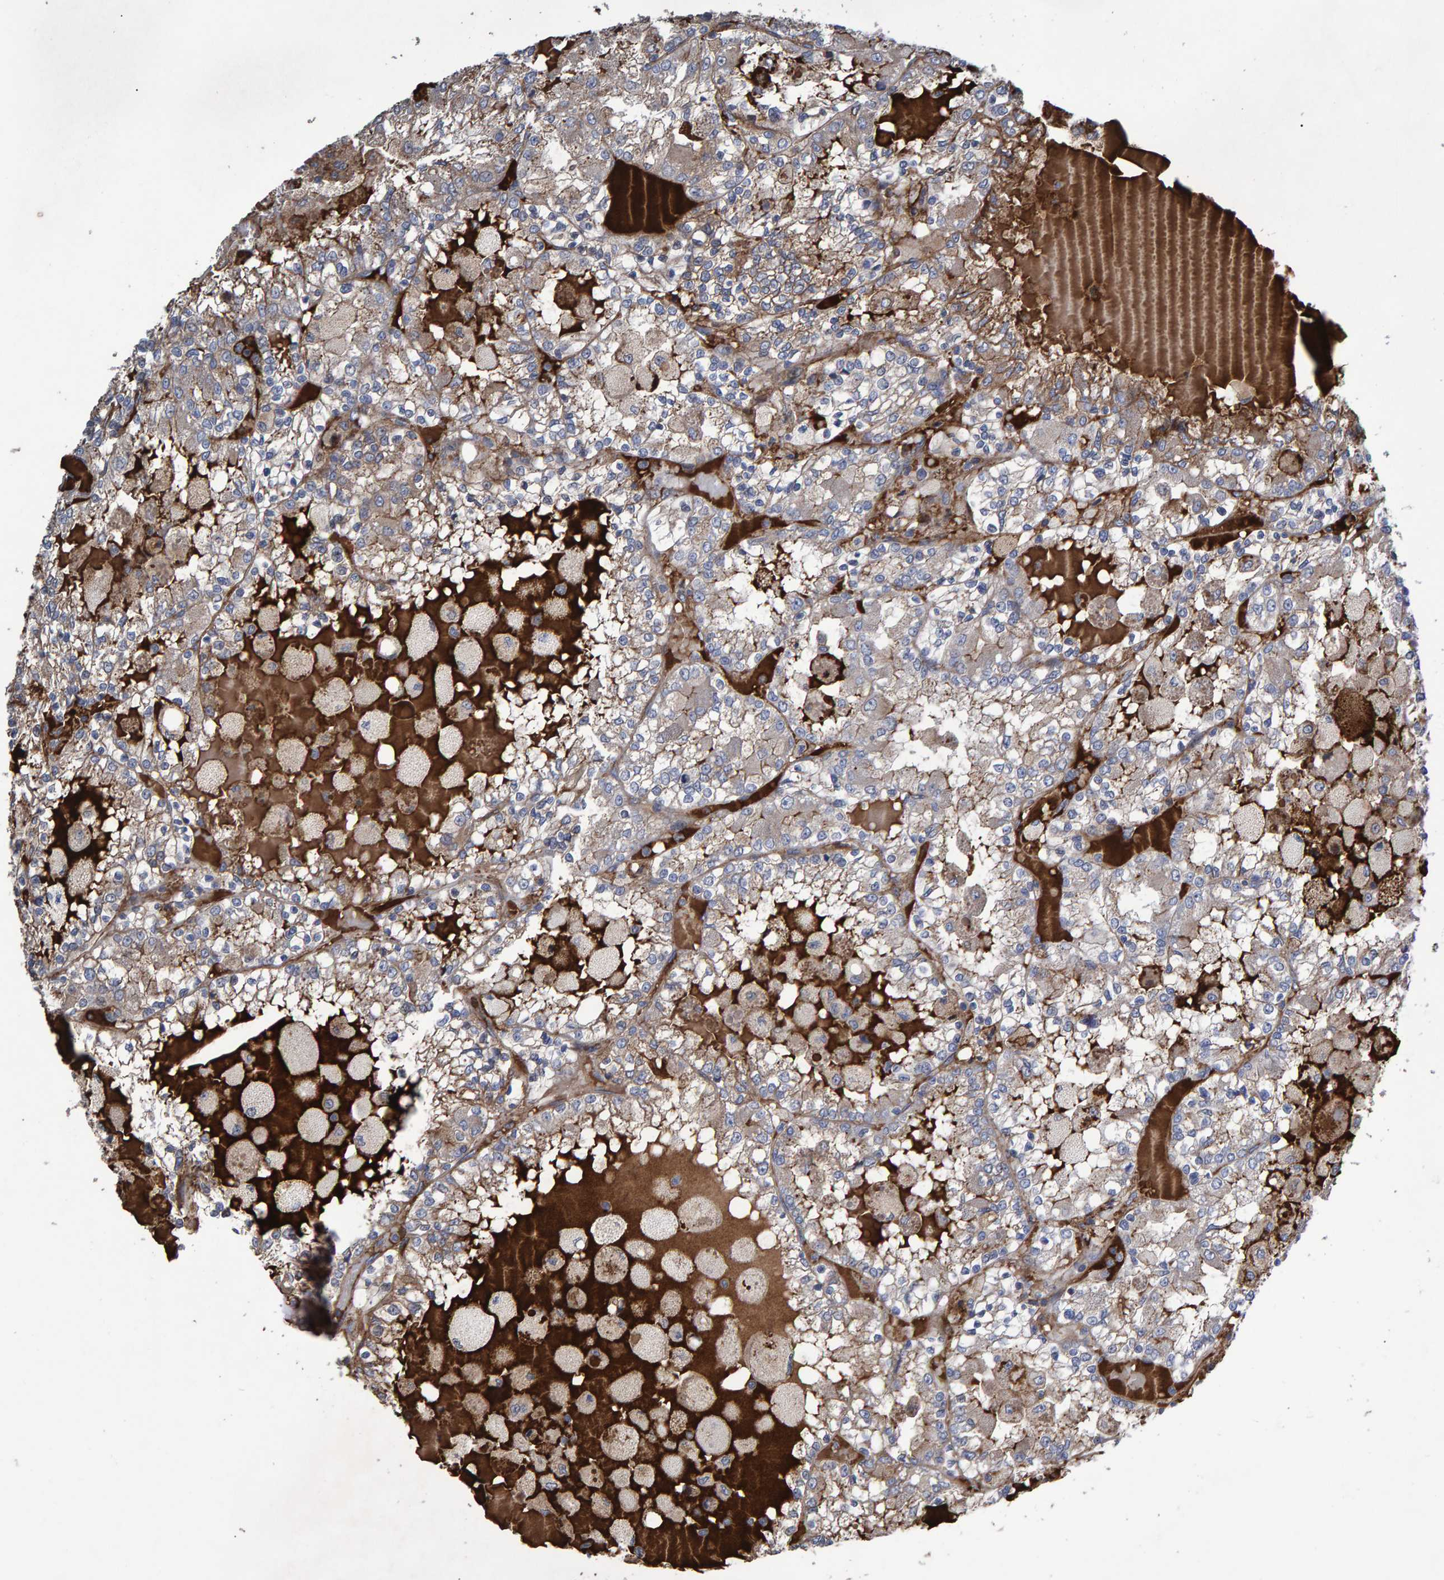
{"staining": {"intensity": "weak", "quantity": "25%-75%", "location": "cytoplasmic/membranous"}, "tissue": "renal cancer", "cell_type": "Tumor cells", "image_type": "cancer", "snomed": [{"axis": "morphology", "description": "Adenocarcinoma, NOS"}, {"axis": "topography", "description": "Kidney"}], "caption": "A brown stain highlights weak cytoplasmic/membranous positivity of a protein in human renal cancer tumor cells. (DAB (3,3'-diaminobenzidine) IHC, brown staining for protein, blue staining for nuclei).", "gene": "SLIT2", "patient": {"sex": "female", "age": 56}}